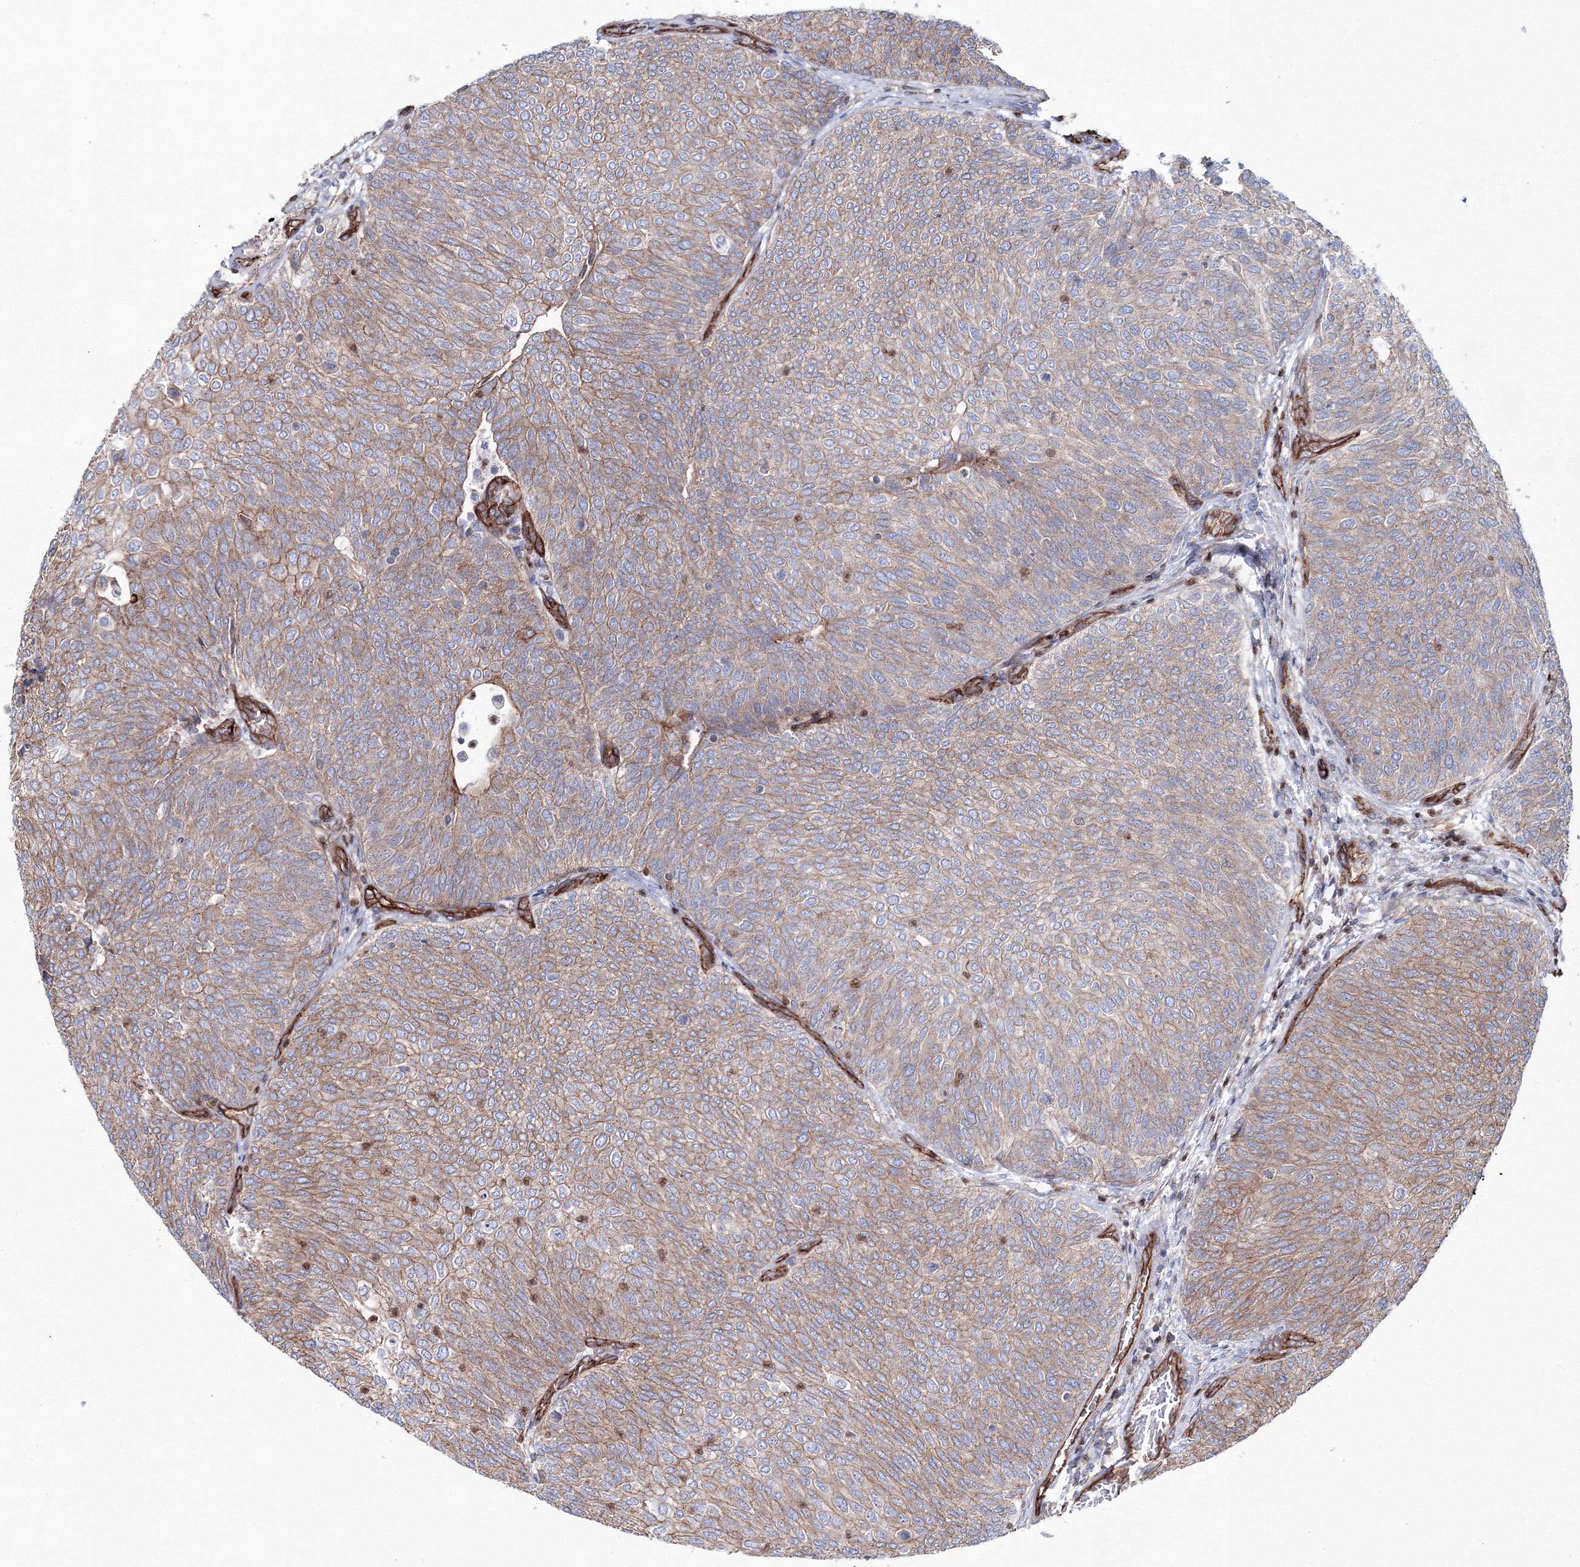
{"staining": {"intensity": "weak", "quantity": ">75%", "location": "cytoplasmic/membranous"}, "tissue": "urothelial cancer", "cell_type": "Tumor cells", "image_type": "cancer", "snomed": [{"axis": "morphology", "description": "Urothelial carcinoma, Low grade"}, {"axis": "topography", "description": "Urinary bladder"}], "caption": "Immunohistochemical staining of low-grade urothelial carcinoma shows low levels of weak cytoplasmic/membranous protein staining in about >75% of tumor cells. (Stains: DAB in brown, nuclei in blue, Microscopy: brightfield microscopy at high magnification).", "gene": "ANKRD37", "patient": {"sex": "female", "age": 79}}